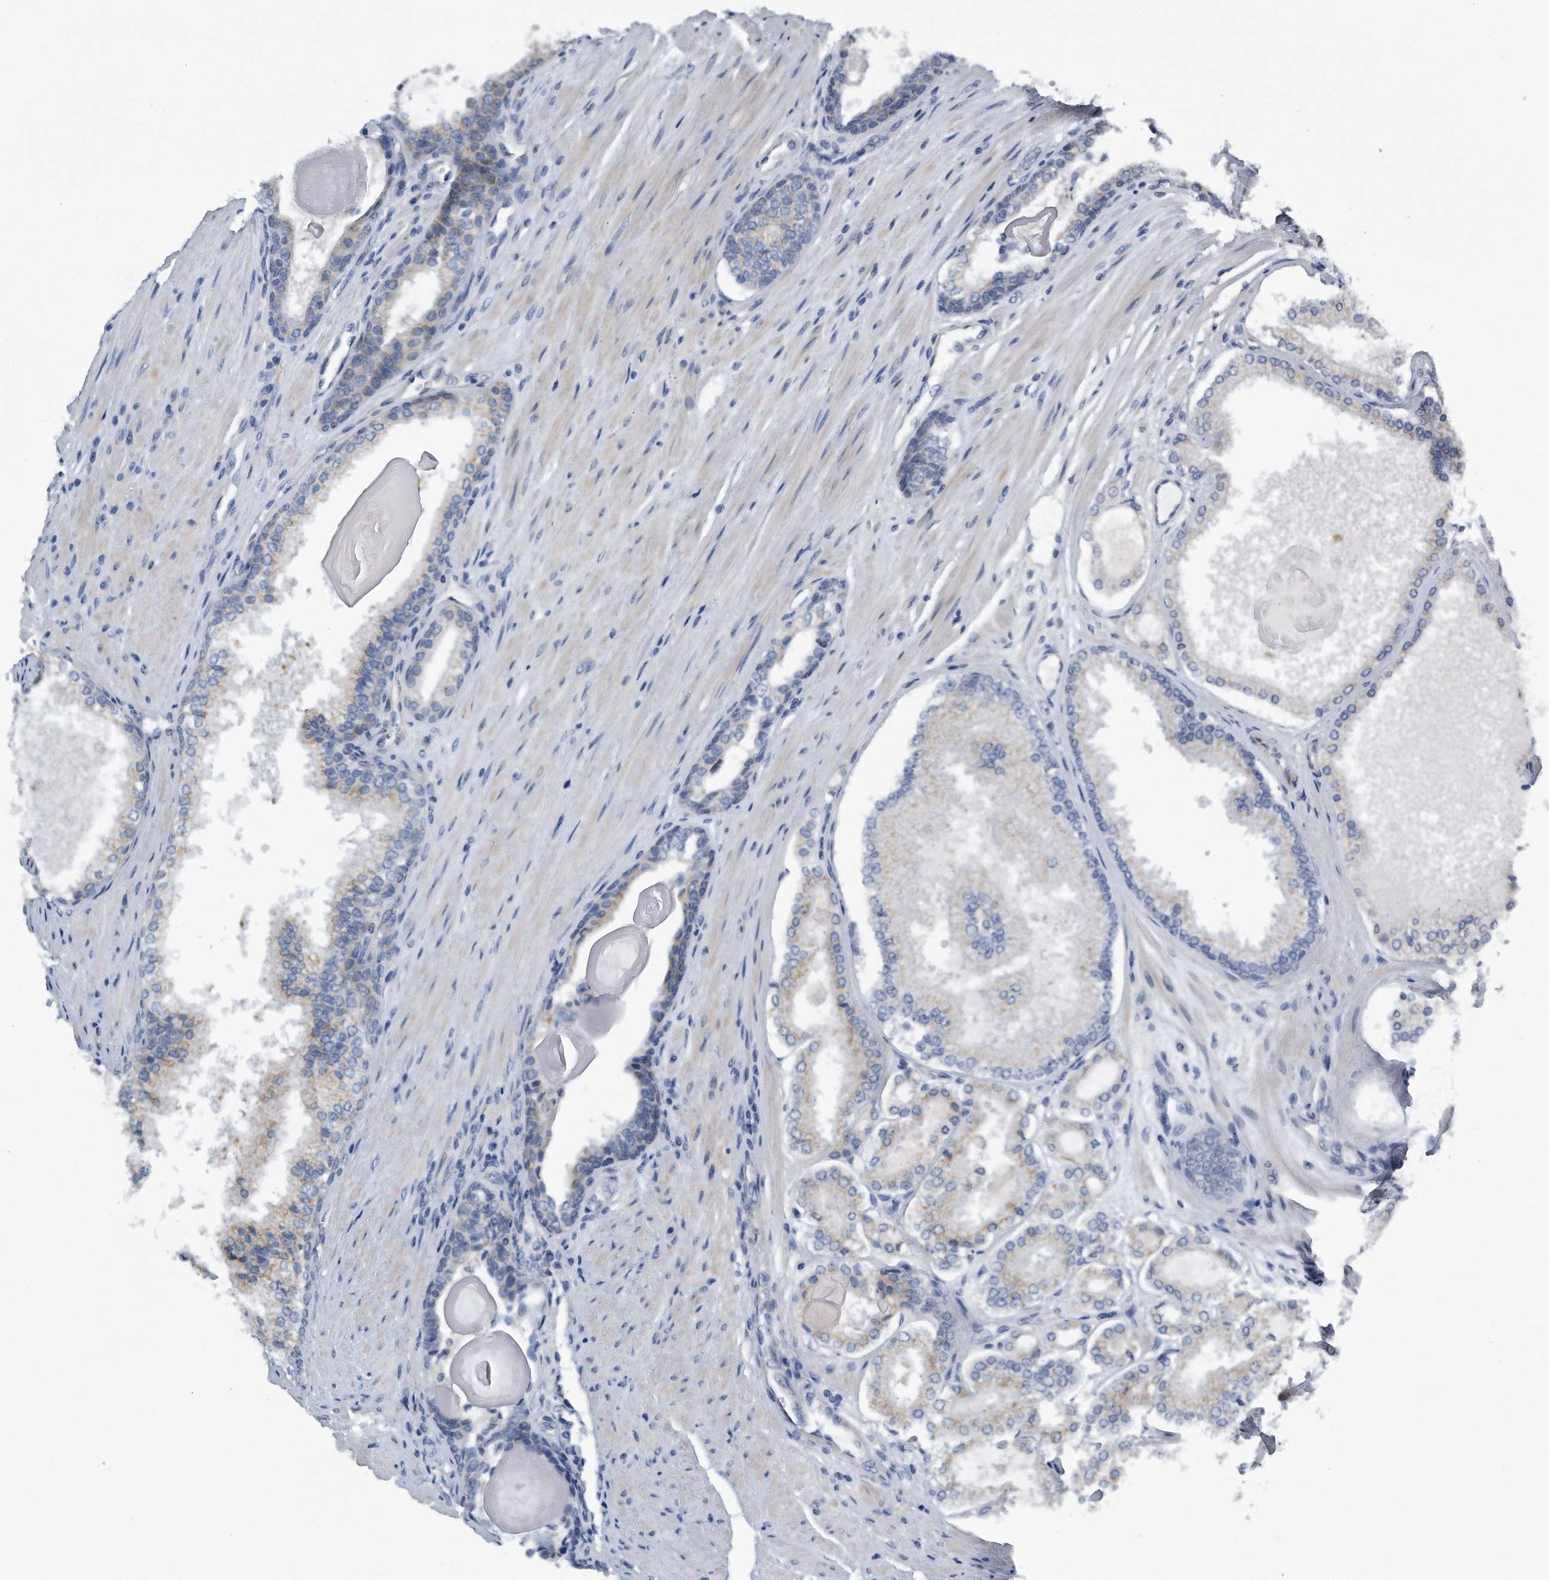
{"staining": {"intensity": "weak", "quantity": "<25%", "location": "cytoplasmic/membranous"}, "tissue": "prostate cancer", "cell_type": "Tumor cells", "image_type": "cancer", "snomed": [{"axis": "morphology", "description": "Adenocarcinoma, High grade"}, {"axis": "topography", "description": "Prostate"}], "caption": "IHC of human prostate cancer displays no staining in tumor cells.", "gene": "LYRM4", "patient": {"sex": "male", "age": 60}}